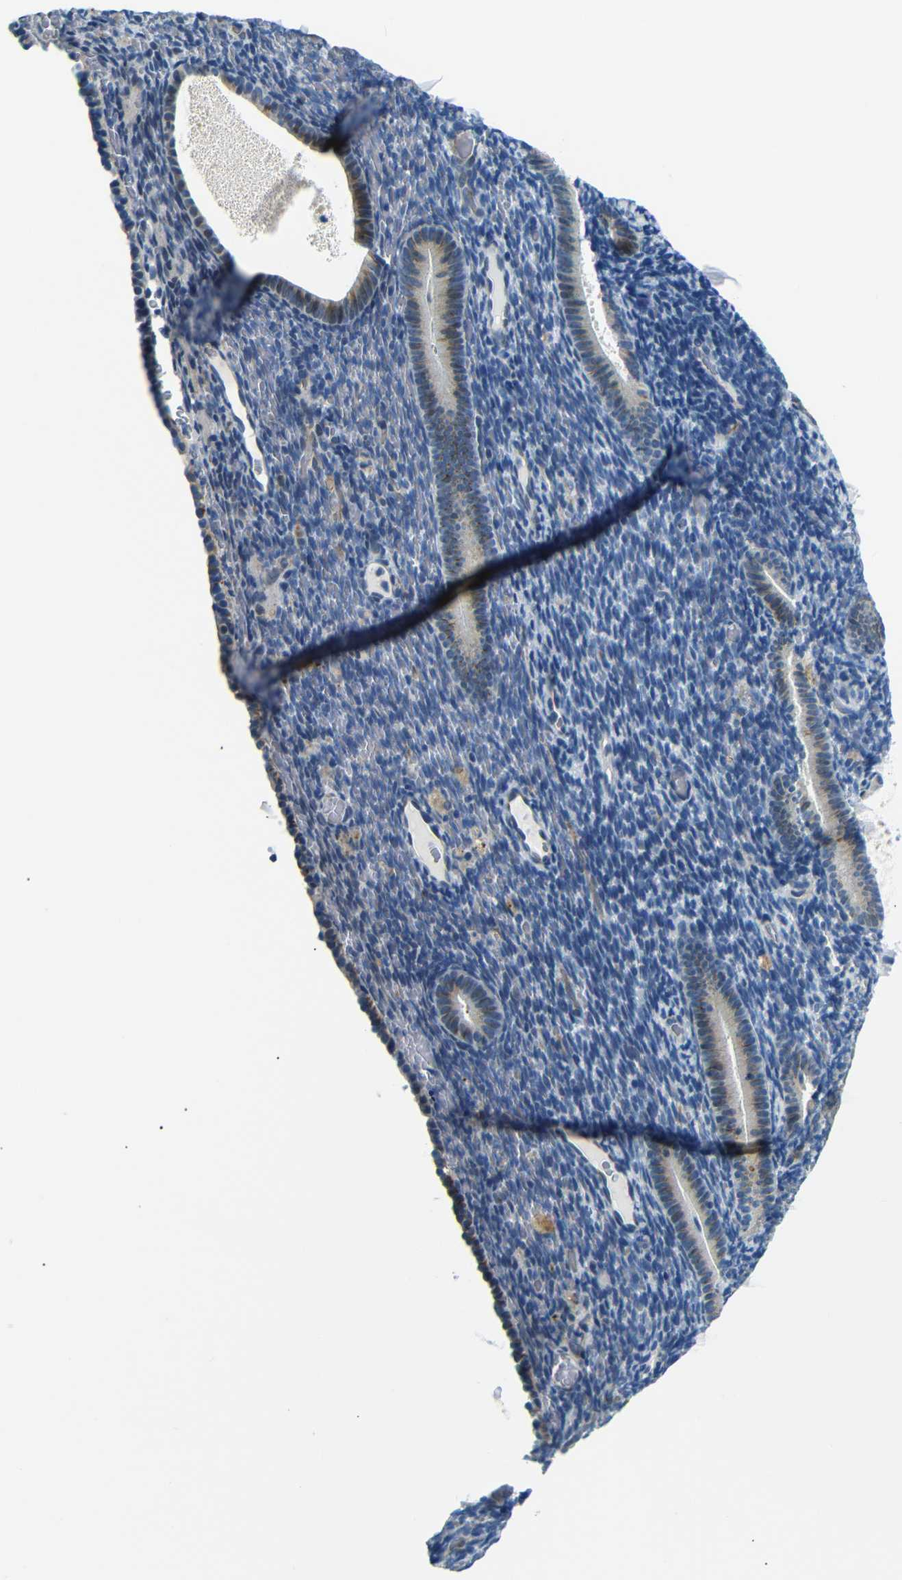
{"staining": {"intensity": "negative", "quantity": "none", "location": "none"}, "tissue": "endometrium", "cell_type": "Cells in endometrial stroma", "image_type": "normal", "snomed": [{"axis": "morphology", "description": "Normal tissue, NOS"}, {"axis": "topography", "description": "Endometrium"}], "caption": "Immunohistochemistry (IHC) of benign human endometrium exhibits no expression in cells in endometrial stroma.", "gene": "TAFA1", "patient": {"sex": "female", "age": 51}}